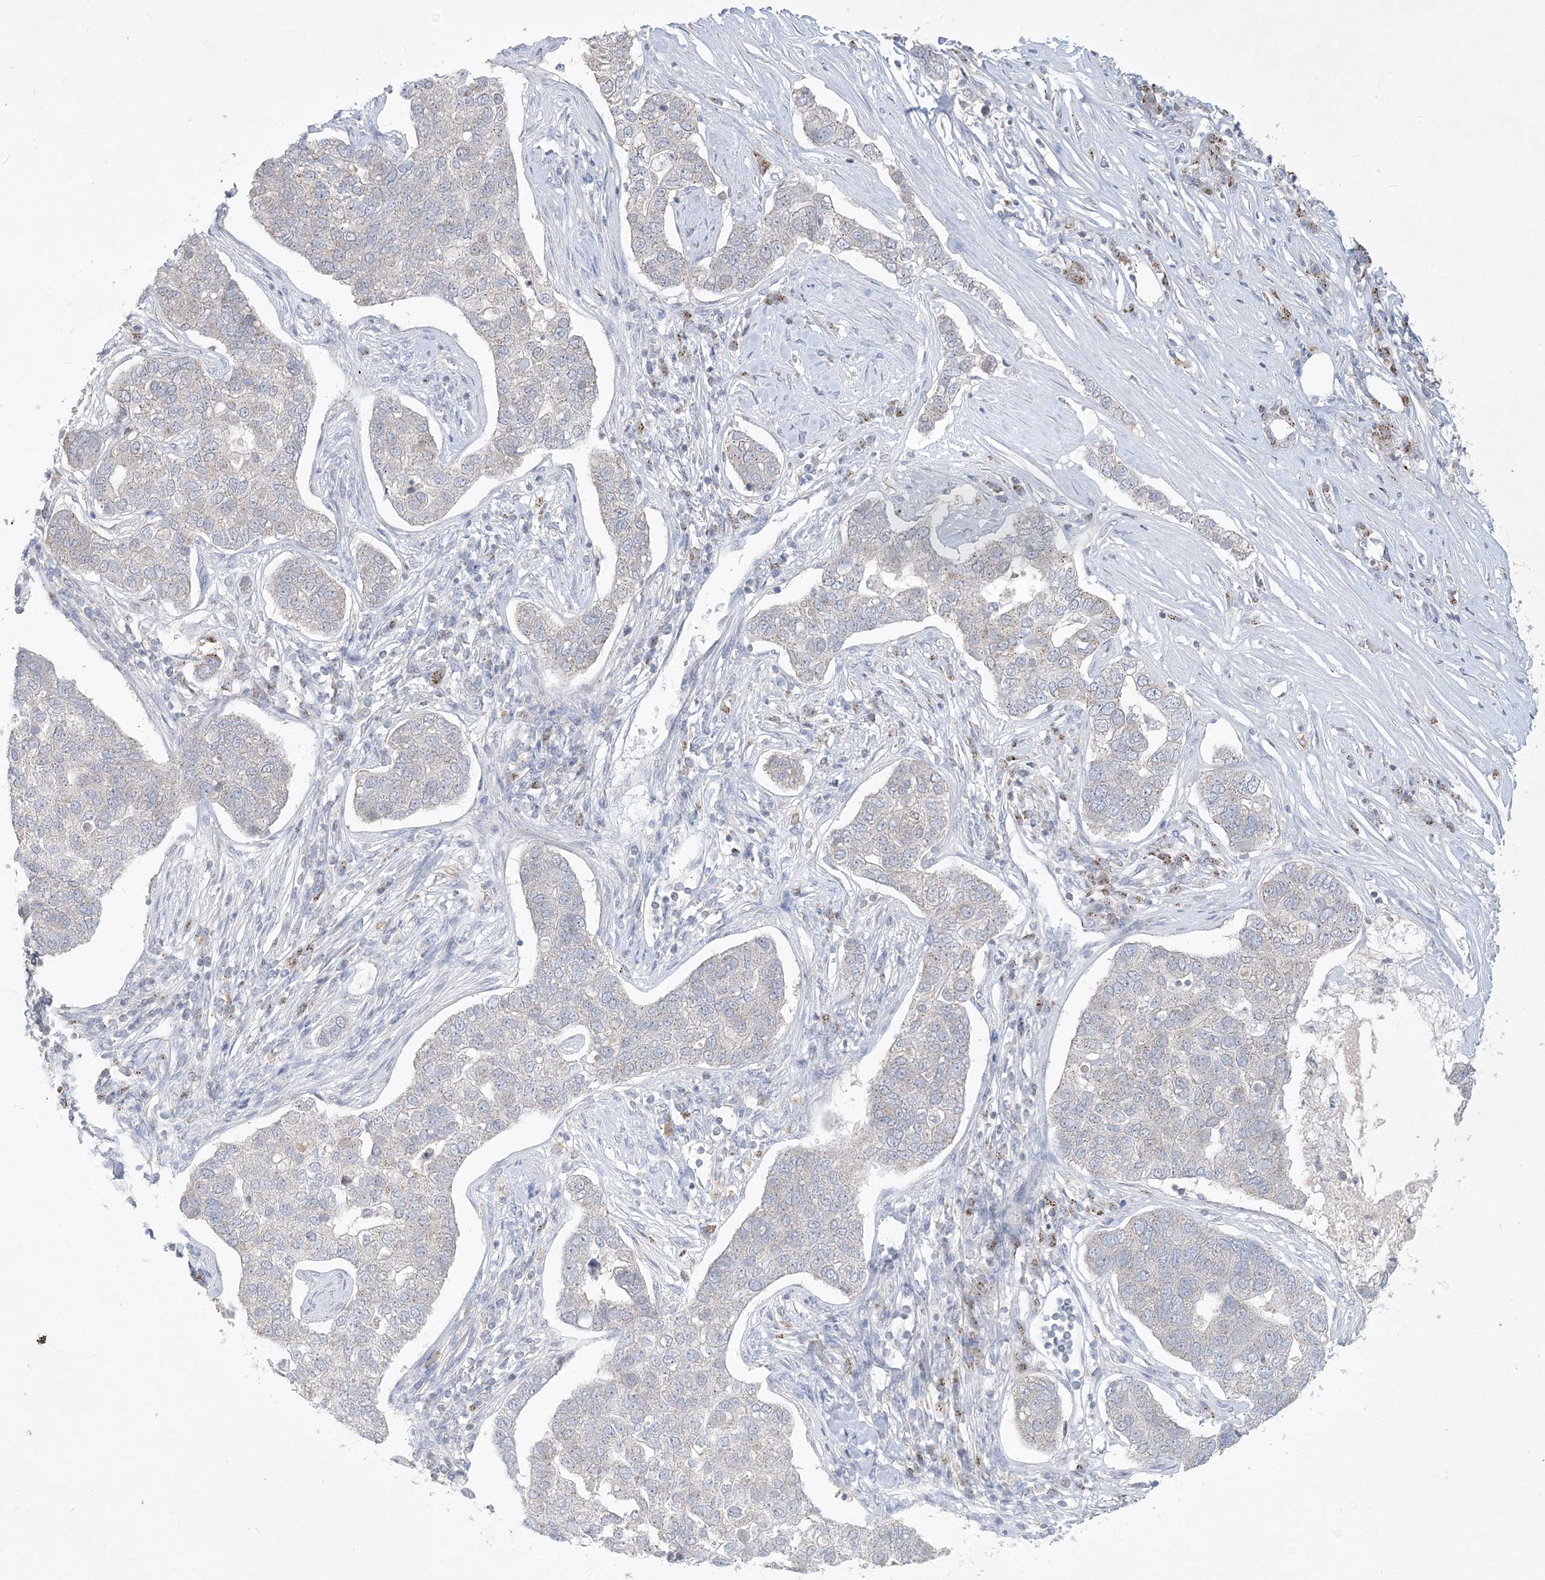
{"staining": {"intensity": "weak", "quantity": "<25%", "location": "cytoplasmic/membranous"}, "tissue": "pancreatic cancer", "cell_type": "Tumor cells", "image_type": "cancer", "snomed": [{"axis": "morphology", "description": "Adenocarcinoma, NOS"}, {"axis": "topography", "description": "Pancreas"}], "caption": "This is an immunohistochemistry (IHC) histopathology image of pancreatic cancer. There is no expression in tumor cells.", "gene": "CCDC14", "patient": {"sex": "female", "age": 61}}